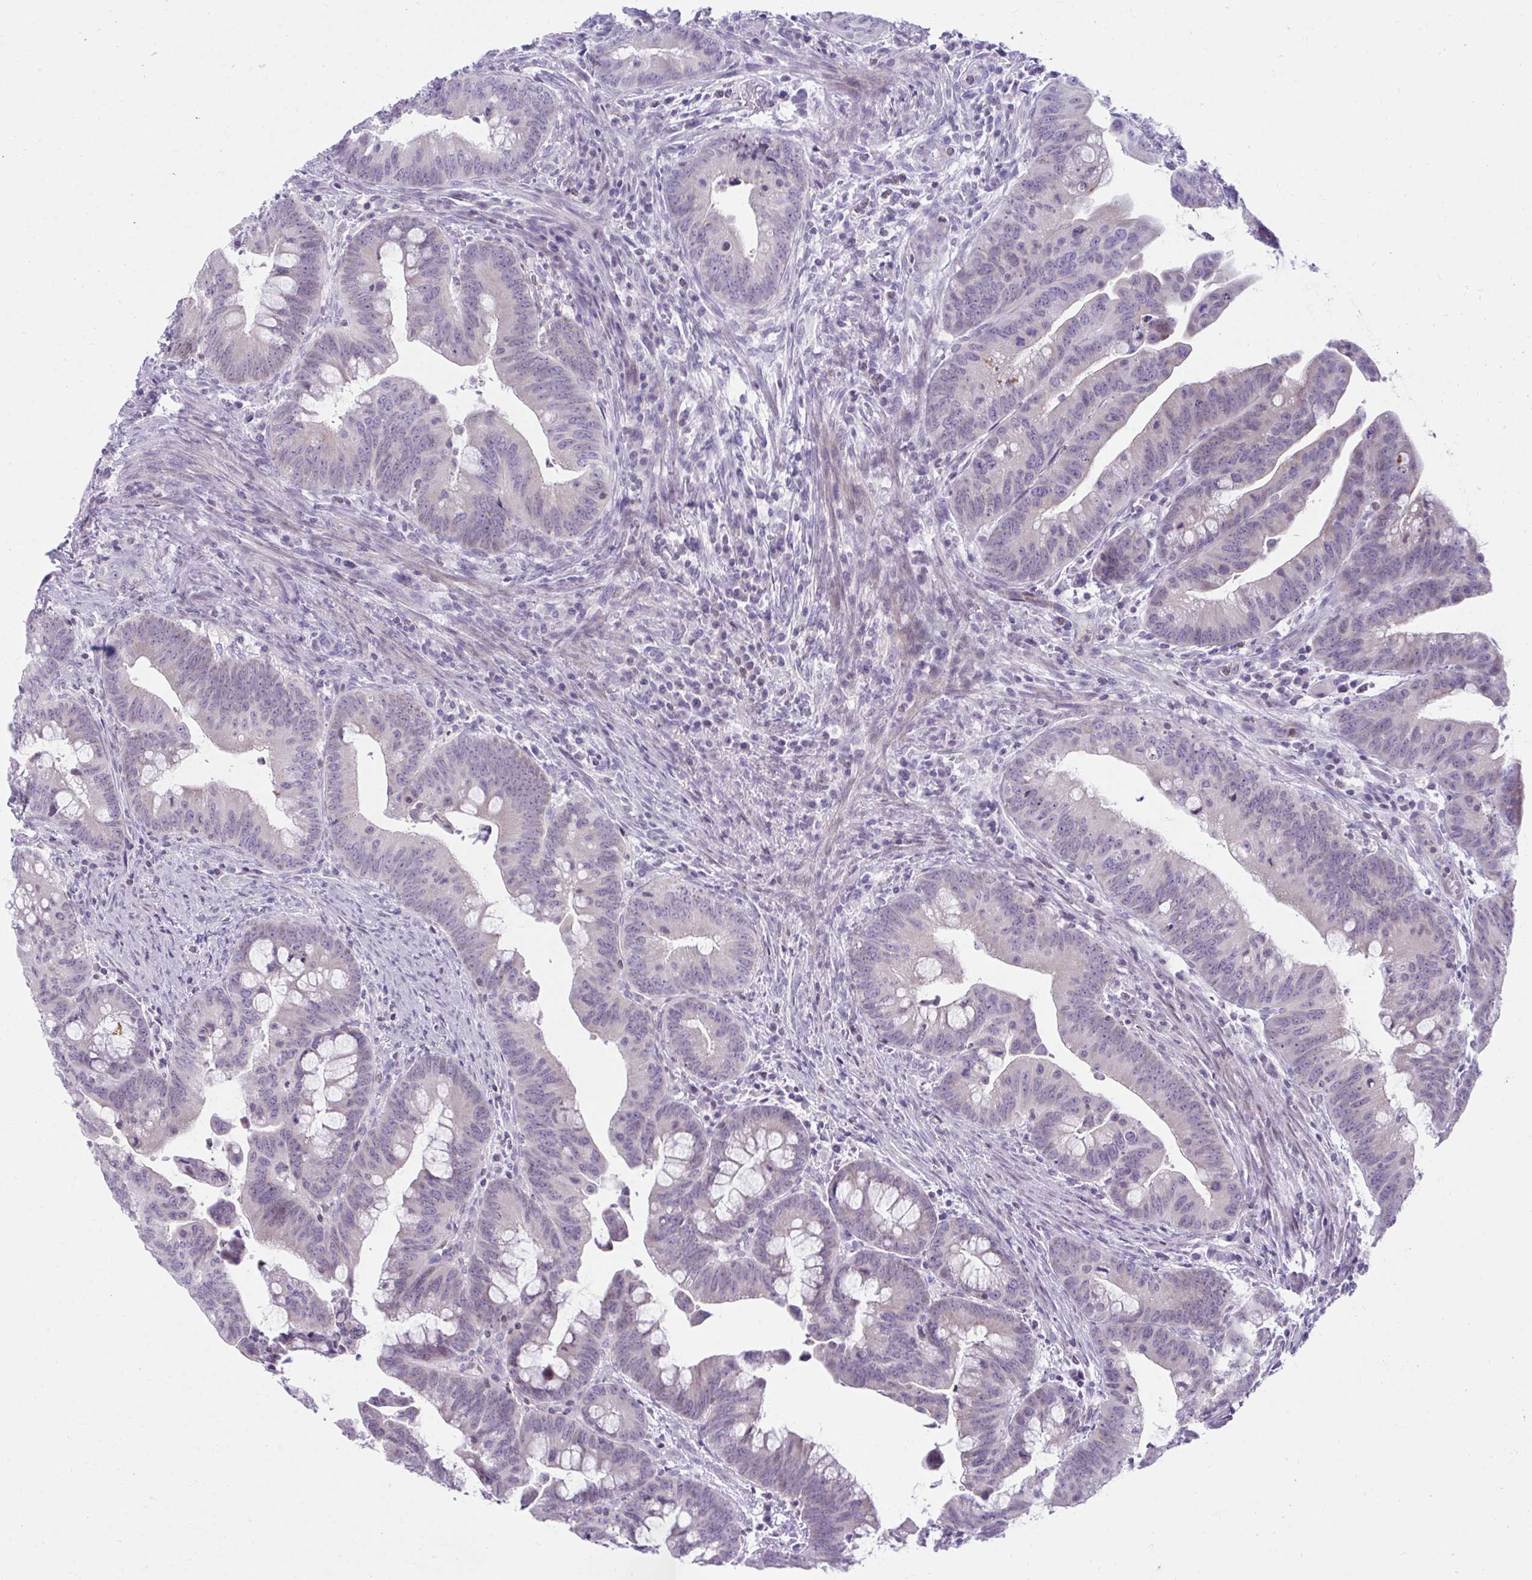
{"staining": {"intensity": "negative", "quantity": "none", "location": "none"}, "tissue": "colorectal cancer", "cell_type": "Tumor cells", "image_type": "cancer", "snomed": [{"axis": "morphology", "description": "Adenocarcinoma, NOS"}, {"axis": "topography", "description": "Colon"}], "caption": "Tumor cells show no significant staining in colorectal cancer. (IHC, brightfield microscopy, high magnification).", "gene": "OR7A5", "patient": {"sex": "male", "age": 62}}